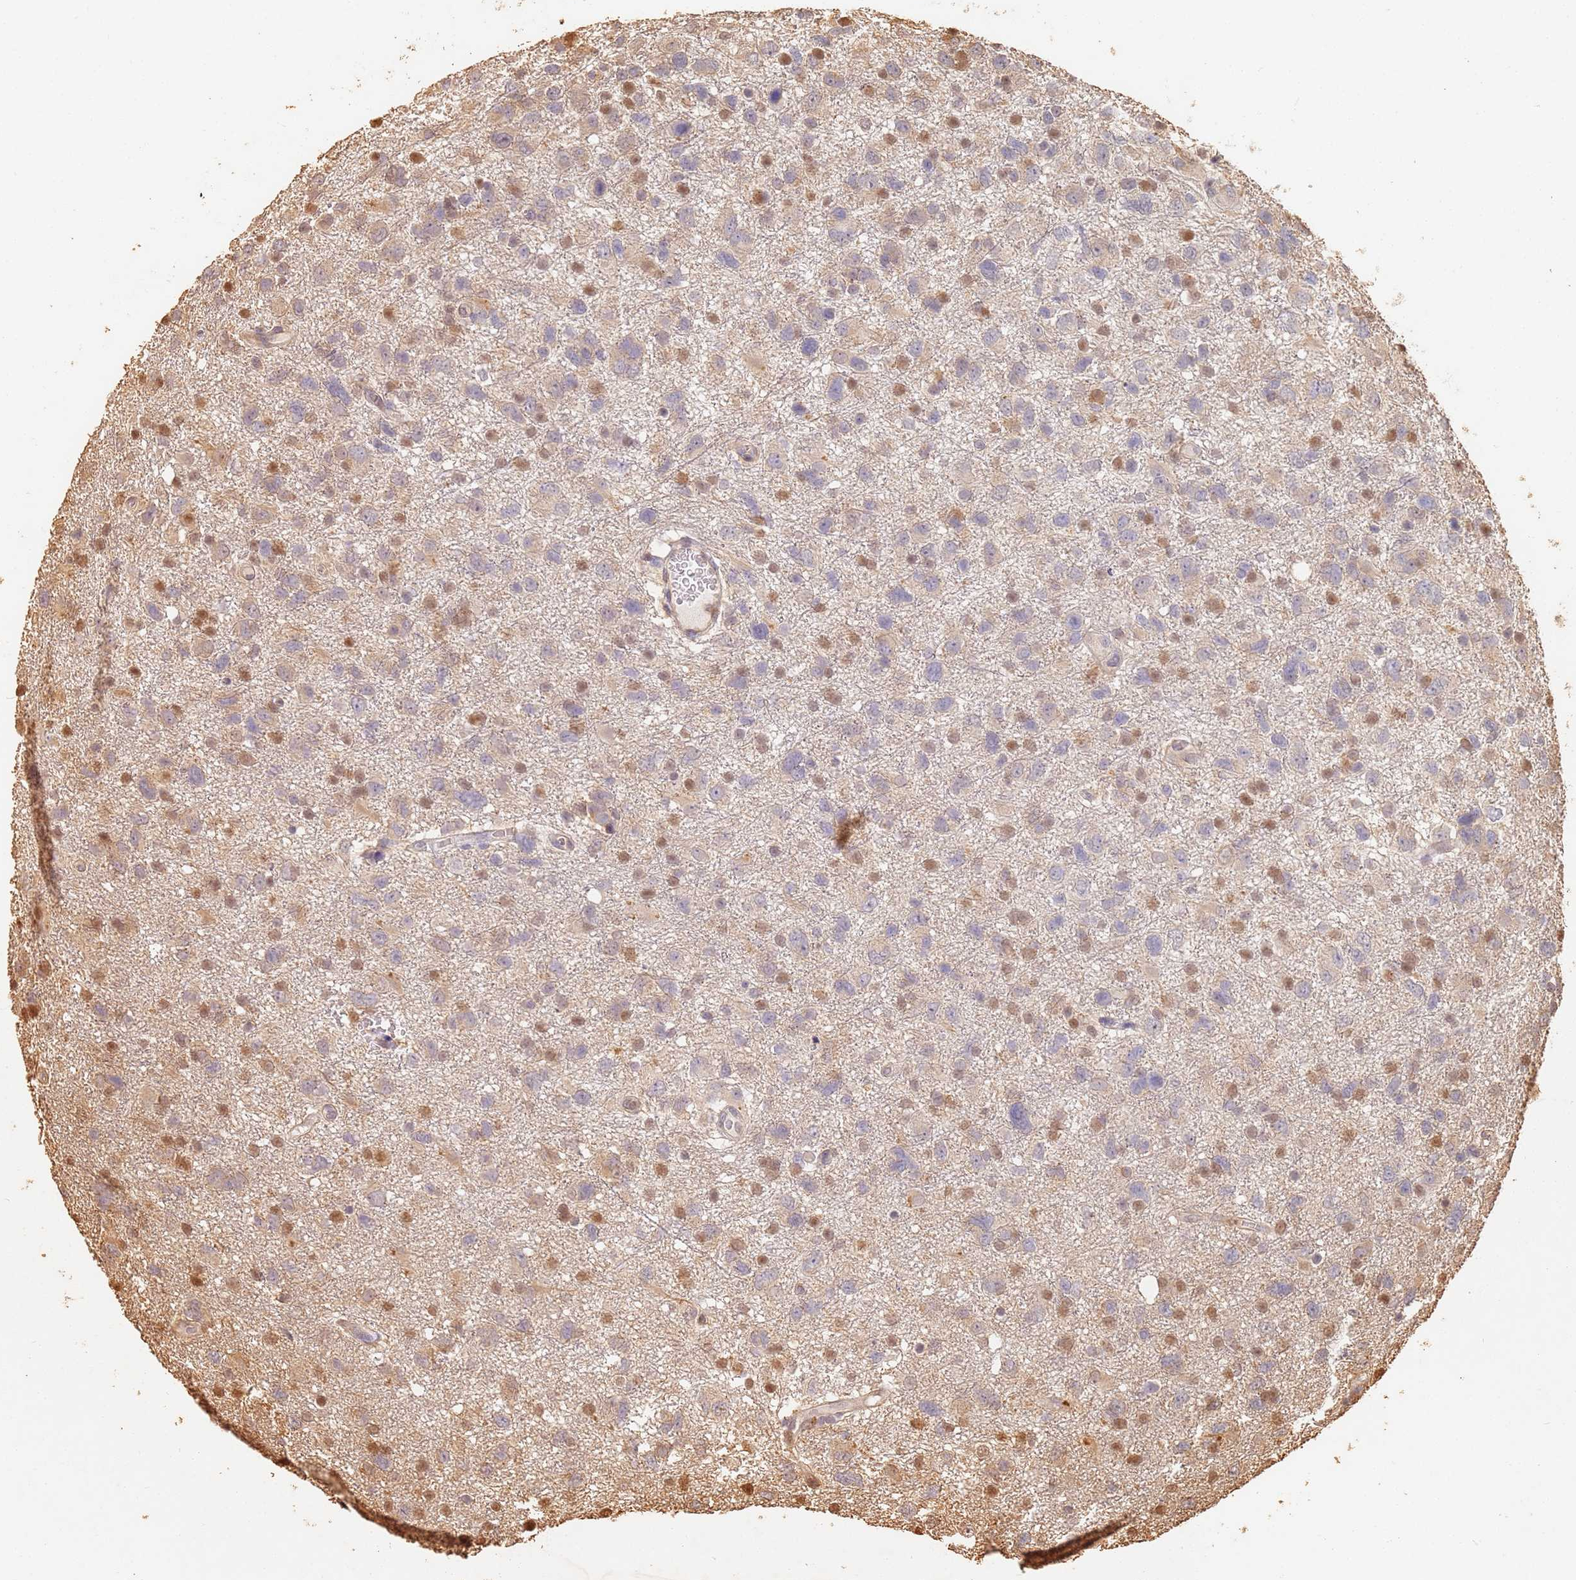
{"staining": {"intensity": "moderate", "quantity": "<25%", "location": "nuclear"}, "tissue": "glioma", "cell_type": "Tumor cells", "image_type": "cancer", "snomed": [{"axis": "morphology", "description": "Glioma, malignant, High grade"}, {"axis": "topography", "description": "Brain"}], "caption": "DAB immunohistochemical staining of glioma displays moderate nuclear protein positivity in about <25% of tumor cells.", "gene": "JAK2", "patient": {"sex": "male", "age": 61}}